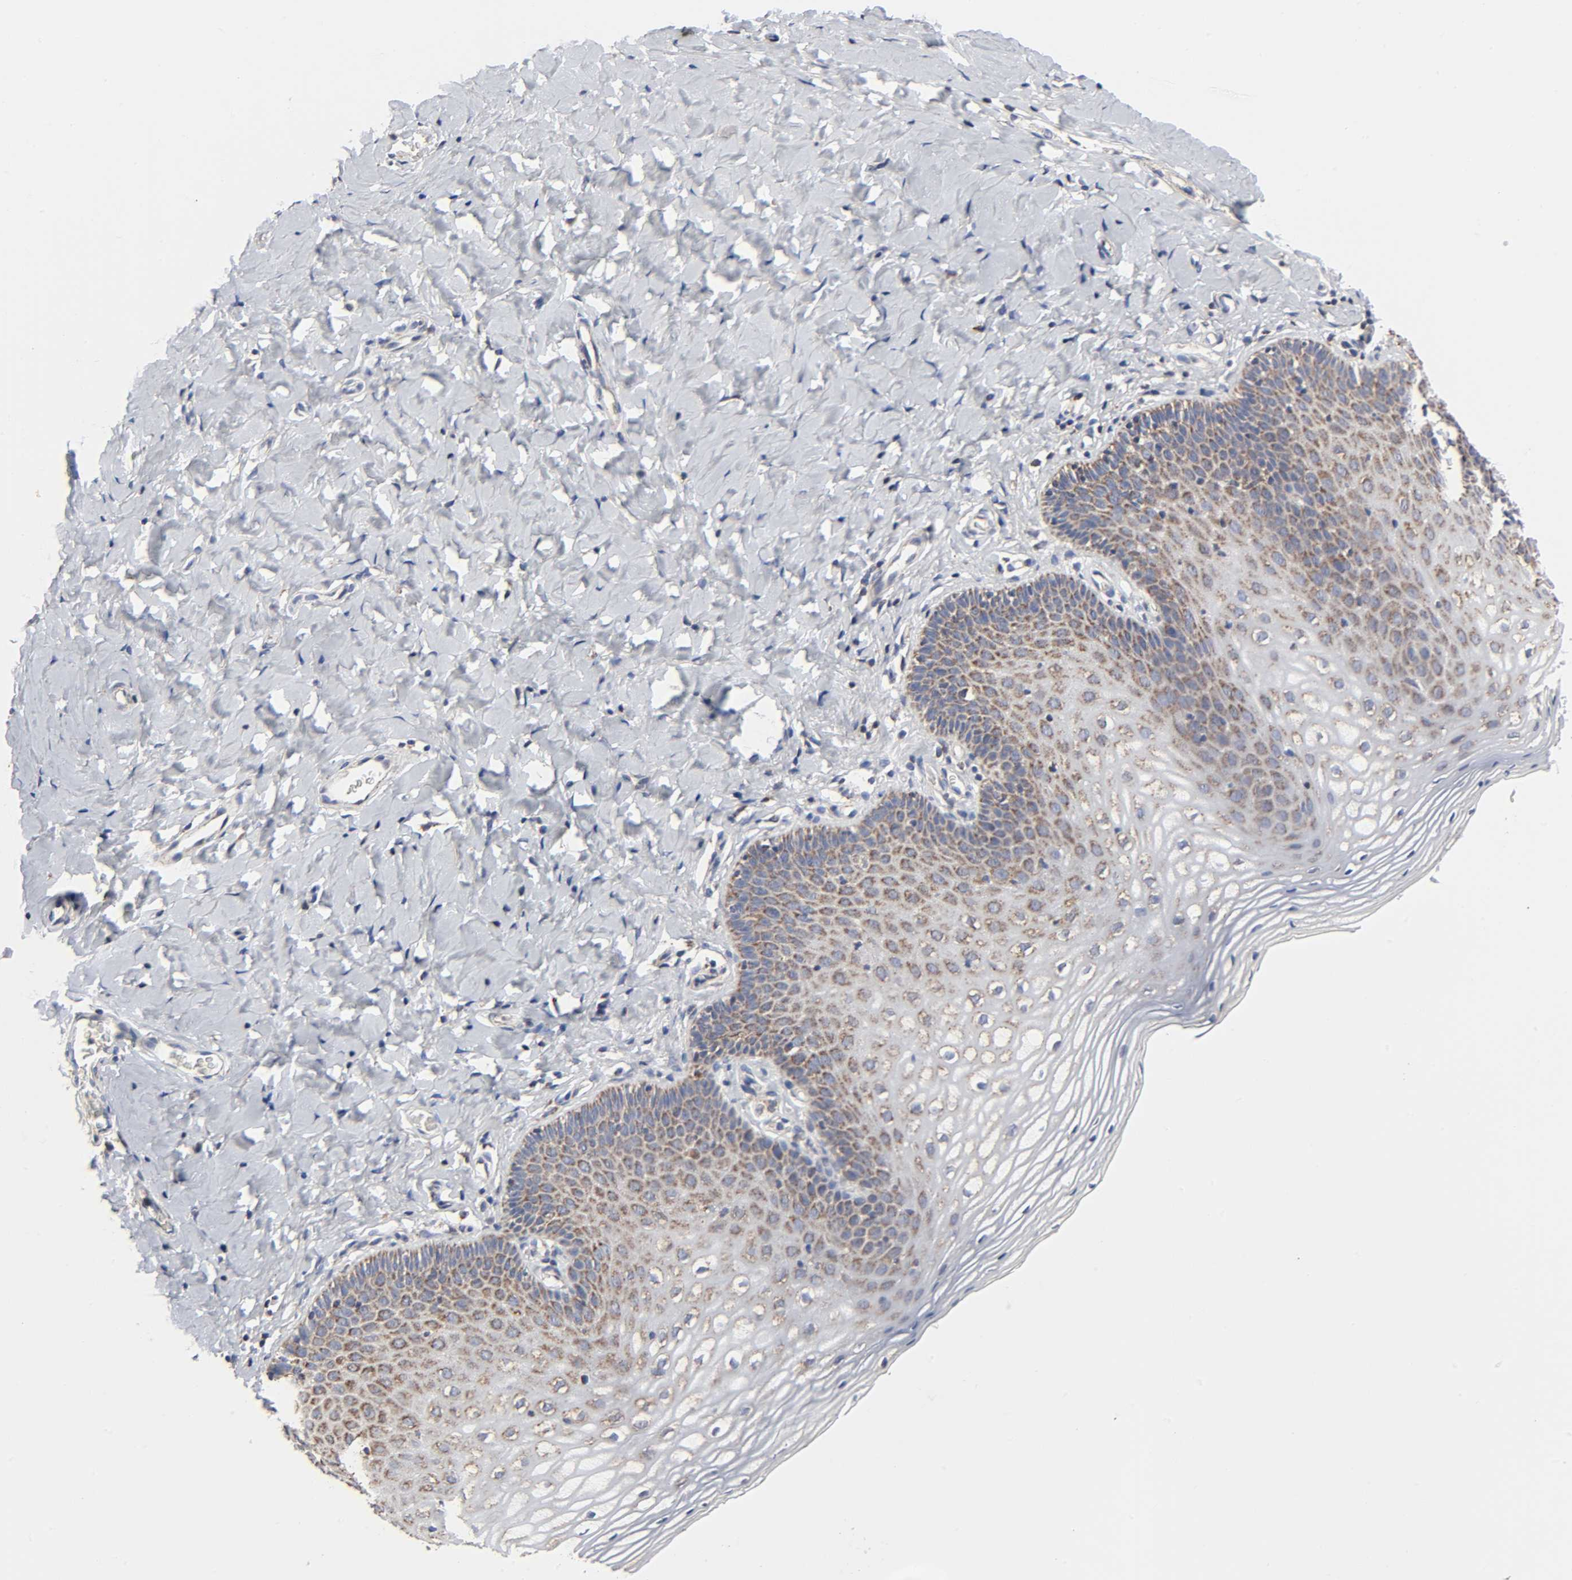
{"staining": {"intensity": "moderate", "quantity": "25%-75%", "location": "cytoplasmic/membranous"}, "tissue": "vagina", "cell_type": "Squamous epithelial cells", "image_type": "normal", "snomed": [{"axis": "morphology", "description": "Normal tissue, NOS"}, {"axis": "topography", "description": "Vagina"}], "caption": "Immunohistochemistry (IHC) (DAB (3,3'-diaminobenzidine)) staining of unremarkable vagina demonstrates moderate cytoplasmic/membranous protein expression in about 25%-75% of squamous epithelial cells.", "gene": "COX6B1", "patient": {"sex": "female", "age": 55}}